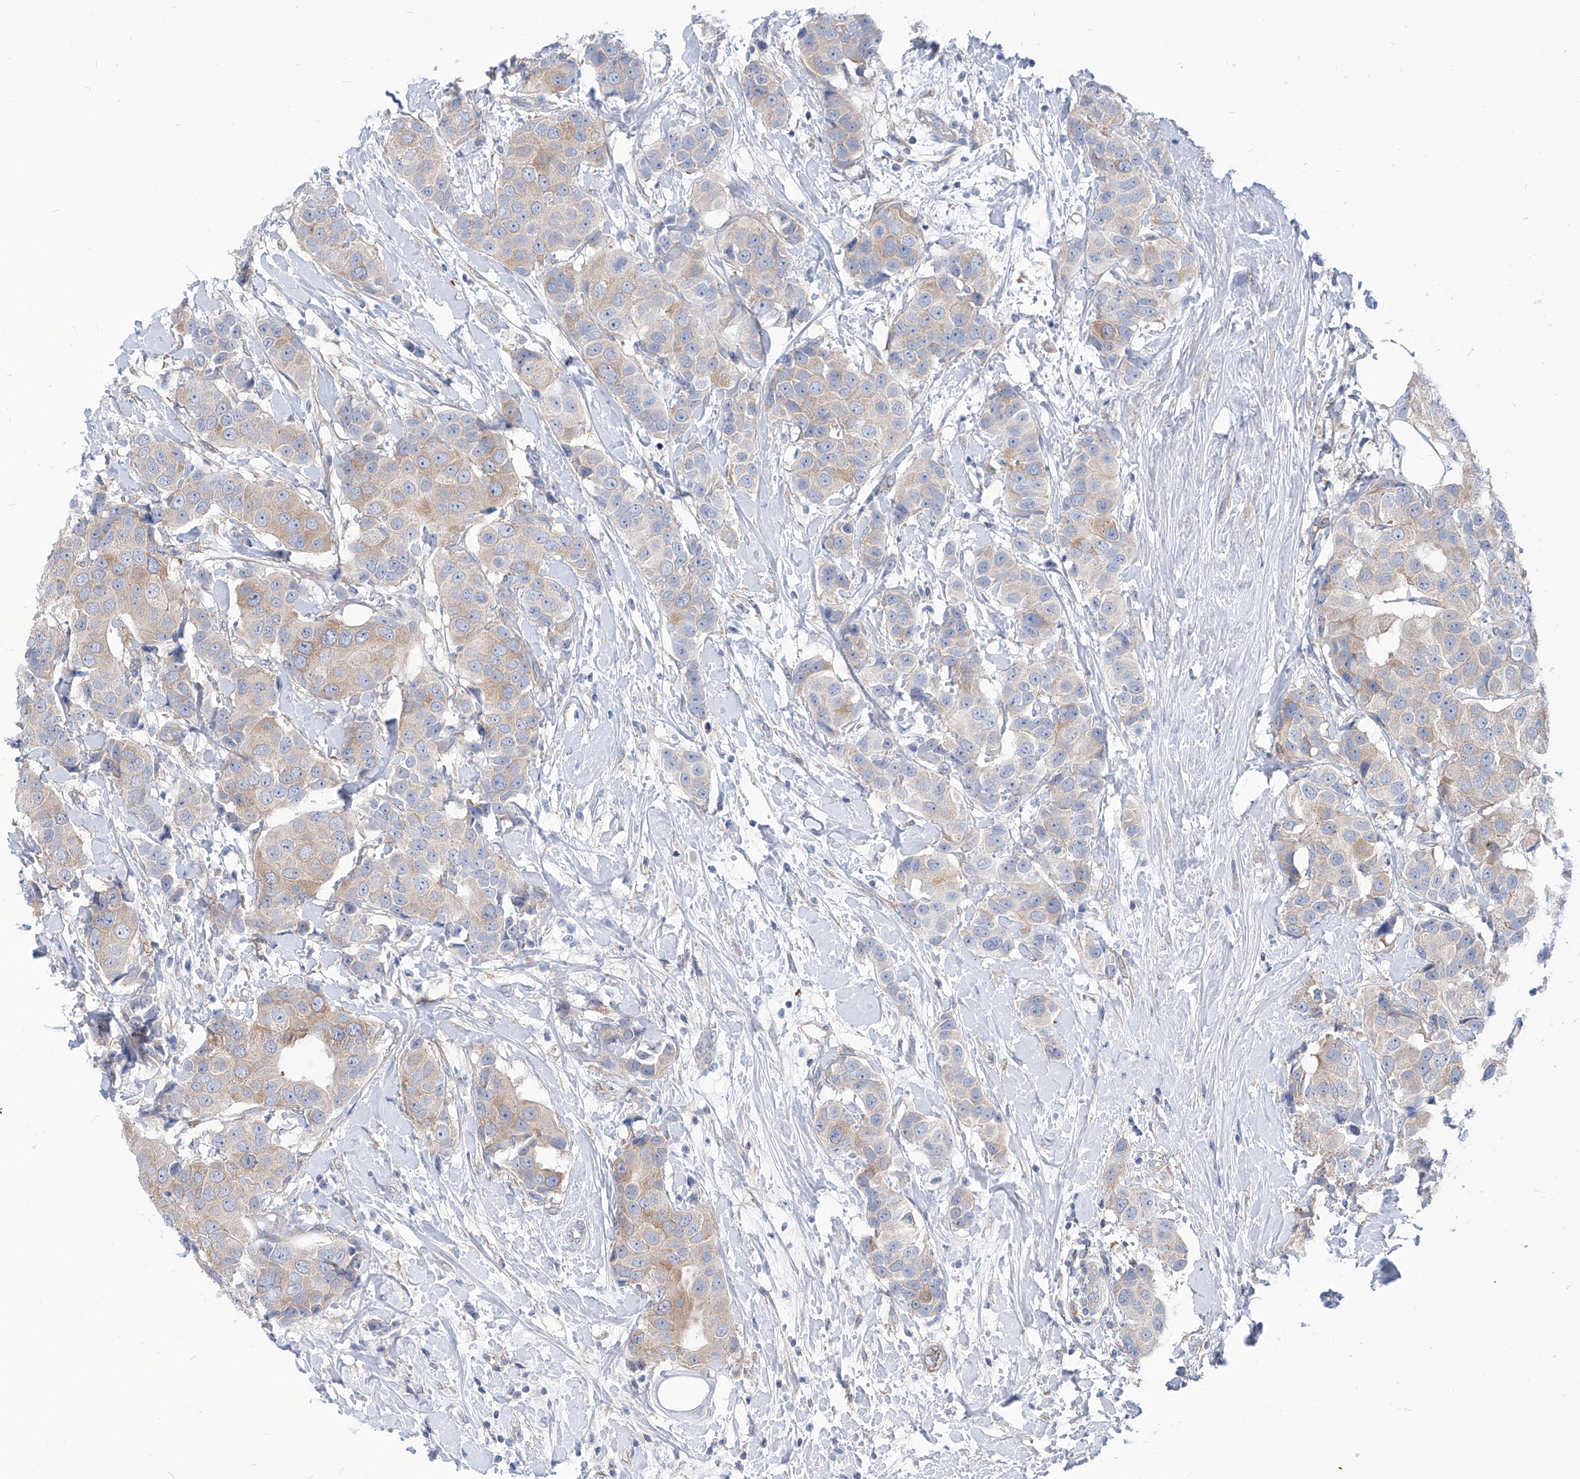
{"staining": {"intensity": "weak", "quantity": "<25%", "location": "cytoplasmic/membranous"}, "tissue": "breast cancer", "cell_type": "Tumor cells", "image_type": "cancer", "snomed": [{"axis": "morphology", "description": "Normal tissue, NOS"}, {"axis": "morphology", "description": "Duct carcinoma"}, {"axis": "topography", "description": "Breast"}], "caption": "IHC of breast cancer (invasive ductal carcinoma) shows no expression in tumor cells.", "gene": "AKAP10", "patient": {"sex": "female", "age": 39}}